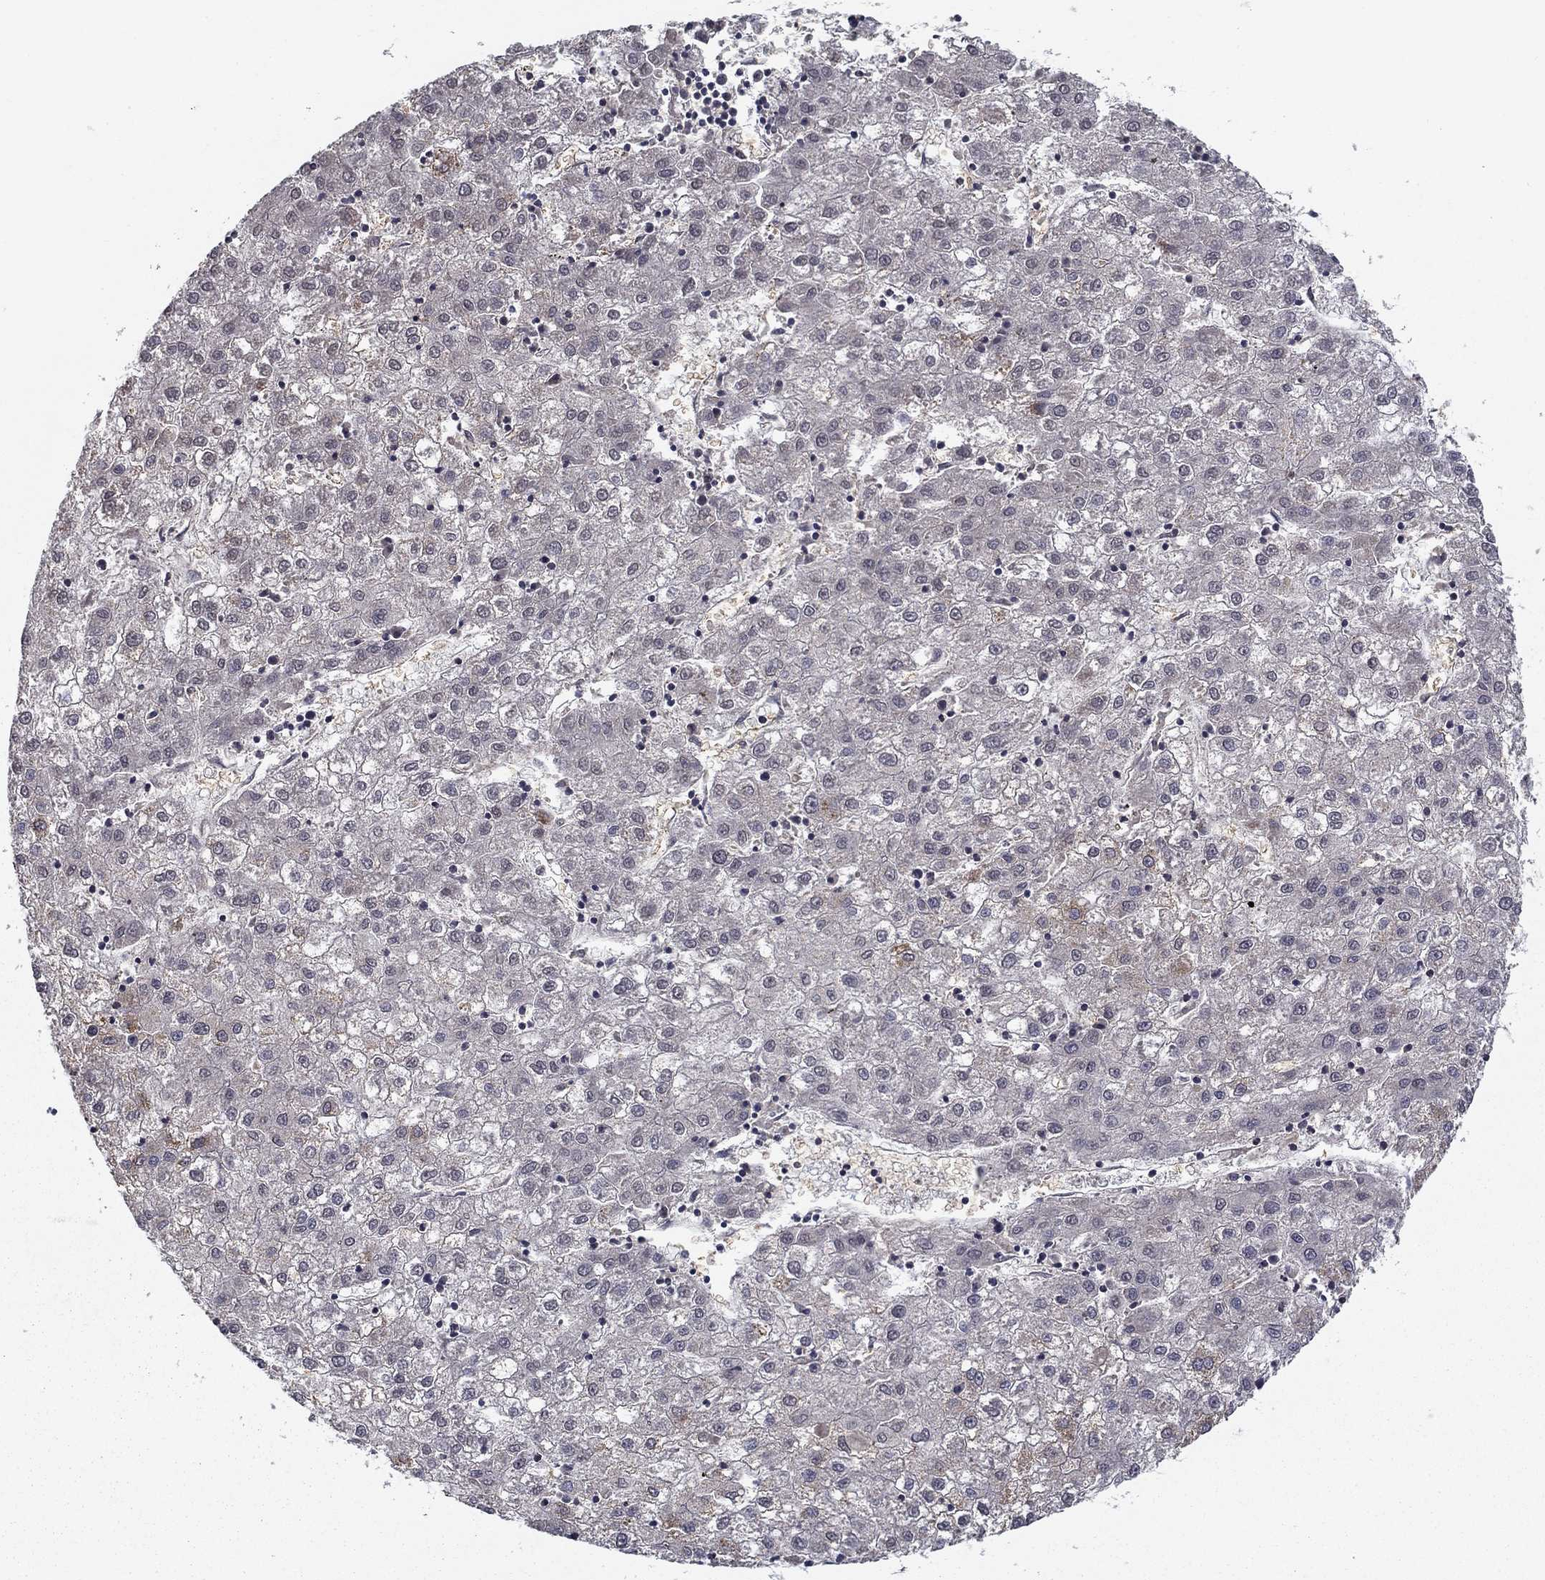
{"staining": {"intensity": "negative", "quantity": "none", "location": "none"}, "tissue": "liver cancer", "cell_type": "Tumor cells", "image_type": "cancer", "snomed": [{"axis": "morphology", "description": "Carcinoma, Hepatocellular, NOS"}, {"axis": "topography", "description": "Liver"}], "caption": "A photomicrograph of liver cancer stained for a protein shows no brown staining in tumor cells.", "gene": "SLC2A13", "patient": {"sex": "male", "age": 72}}